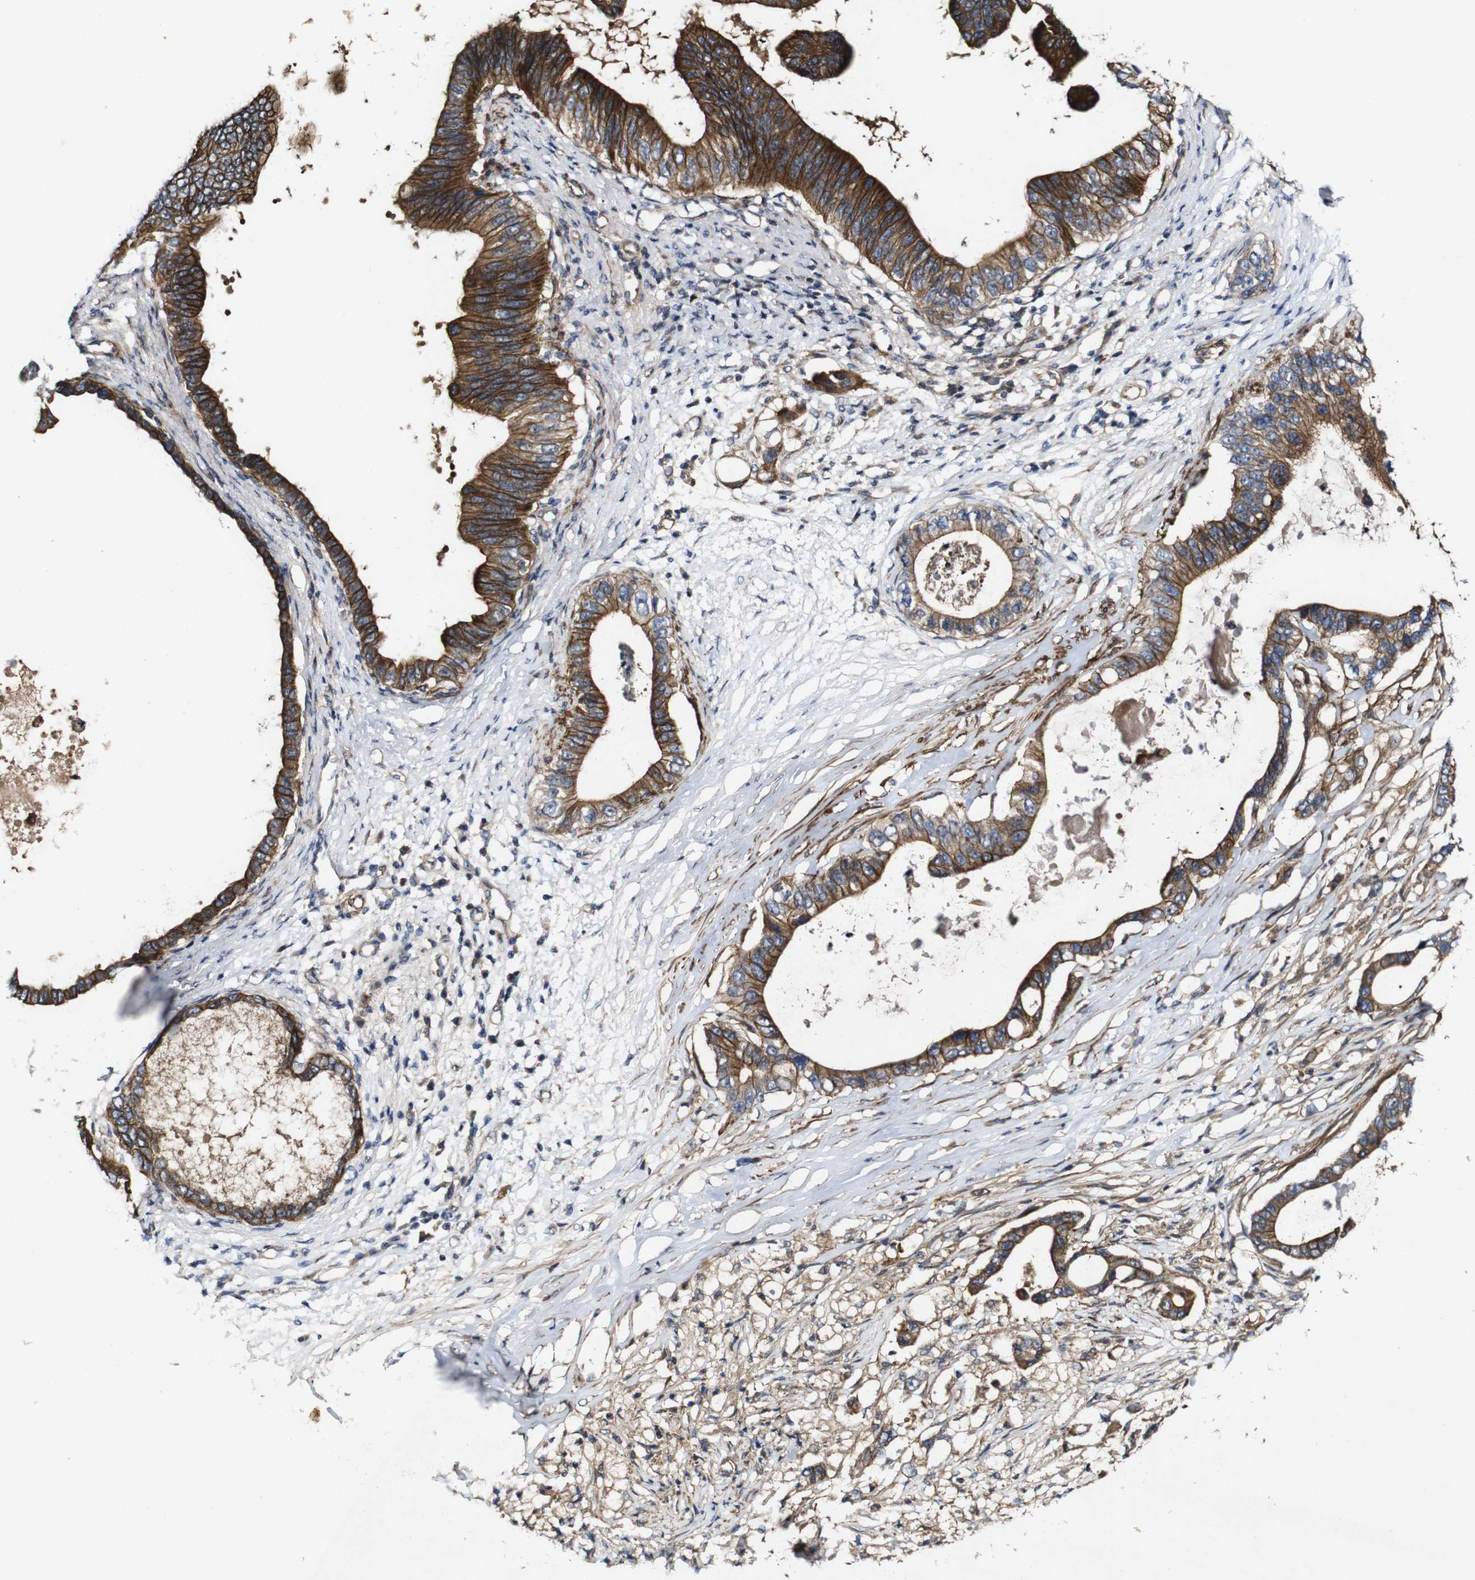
{"staining": {"intensity": "moderate", "quantity": ">75%", "location": "cytoplasmic/membranous"}, "tissue": "pancreatic cancer", "cell_type": "Tumor cells", "image_type": "cancer", "snomed": [{"axis": "morphology", "description": "Adenocarcinoma, NOS"}, {"axis": "topography", "description": "Pancreas"}], "caption": "Adenocarcinoma (pancreatic) stained with immunohistochemistry (IHC) displays moderate cytoplasmic/membranous positivity in approximately >75% of tumor cells. Immunohistochemistry stains the protein of interest in brown and the nuclei are stained blue.", "gene": "GSDME", "patient": {"sex": "male", "age": 77}}